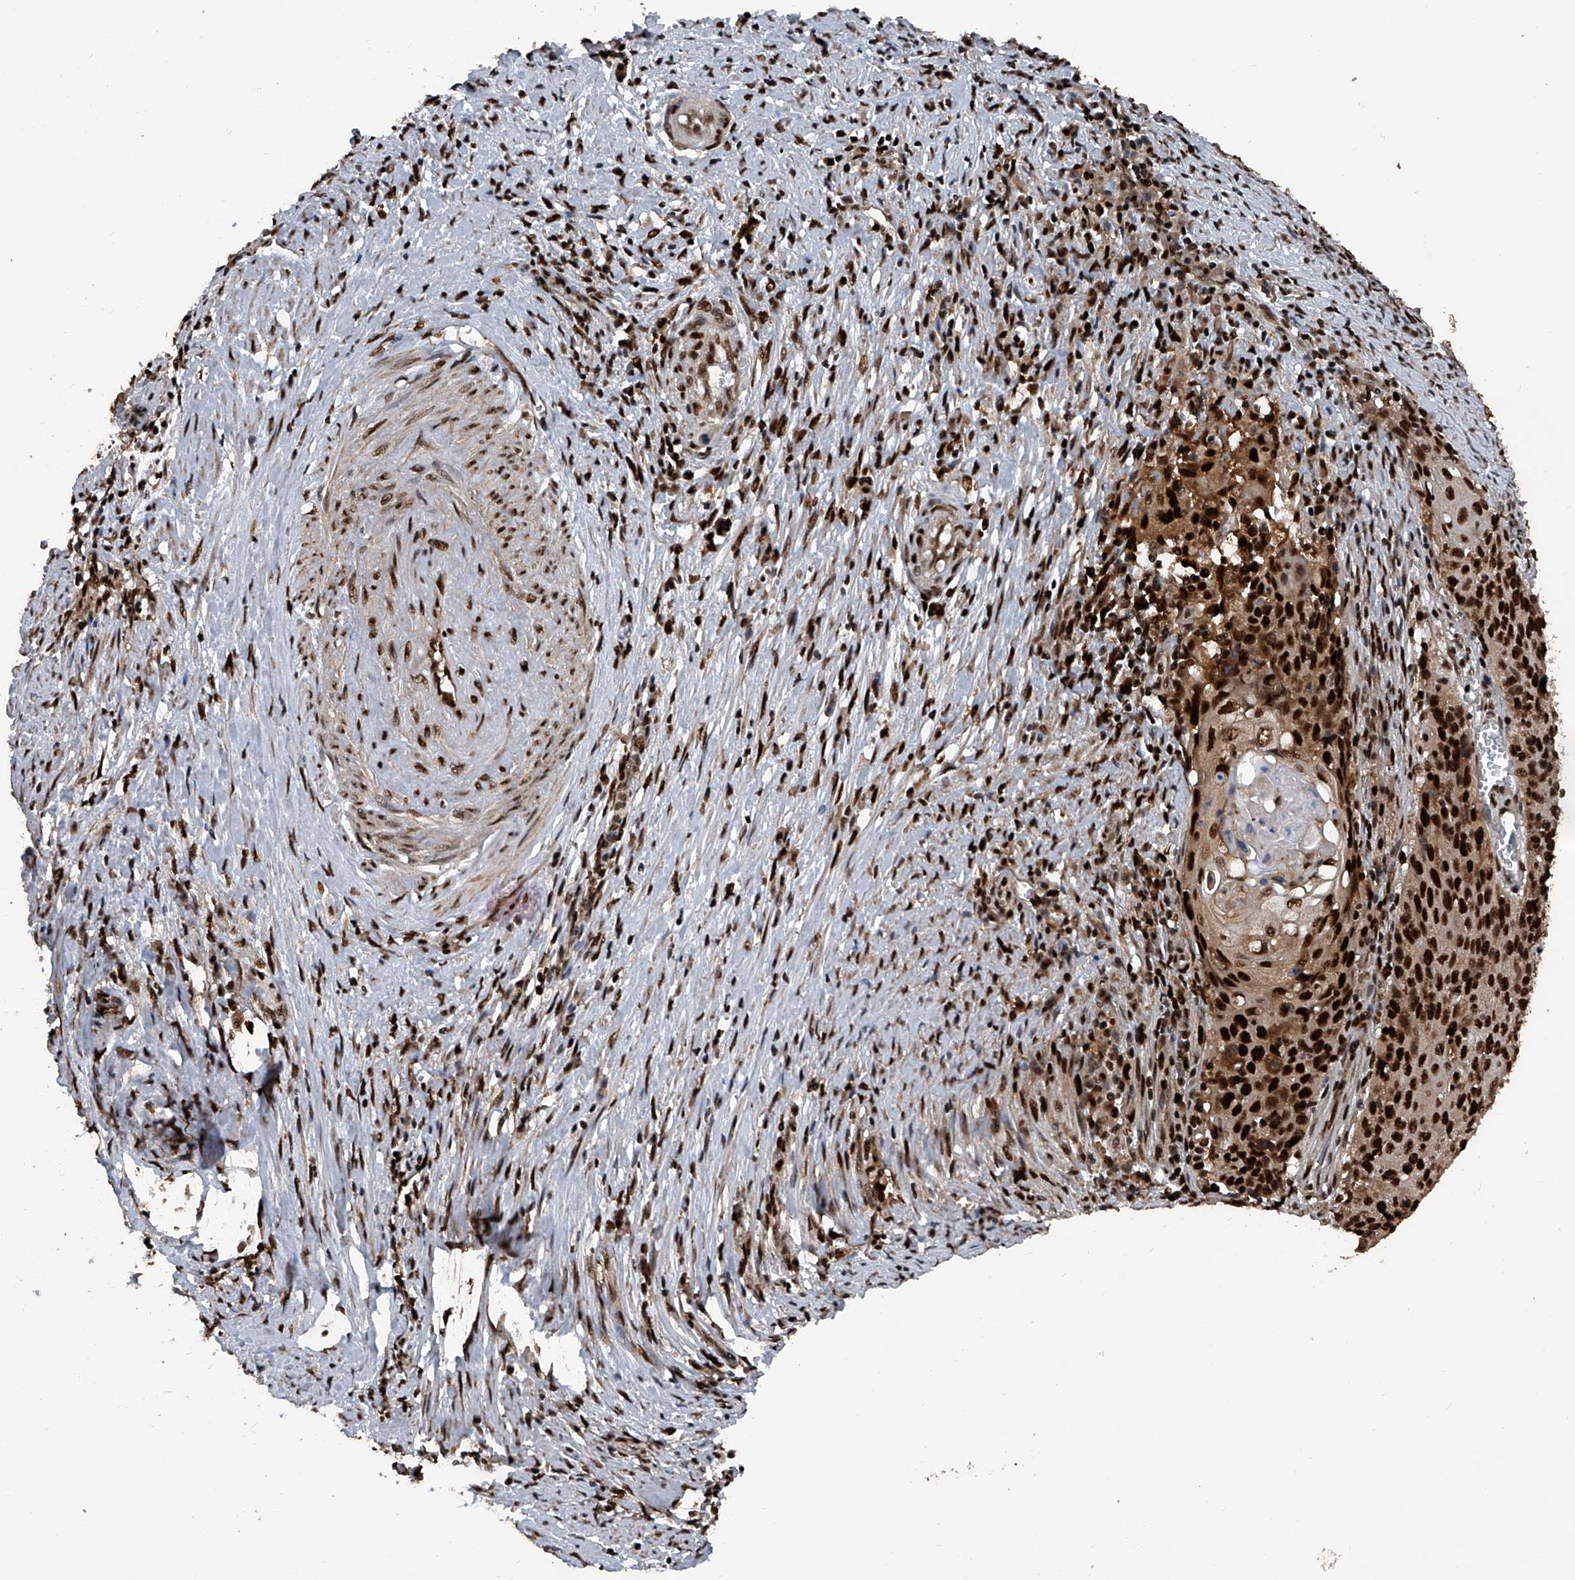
{"staining": {"intensity": "strong", "quantity": ">75%", "location": "nuclear"}, "tissue": "cervical cancer", "cell_type": "Tumor cells", "image_type": "cancer", "snomed": [{"axis": "morphology", "description": "Squamous cell carcinoma, NOS"}, {"axis": "topography", "description": "Cervix"}], "caption": "The immunohistochemical stain labels strong nuclear positivity in tumor cells of cervical cancer tissue.", "gene": "FKBP5", "patient": {"sex": "female", "age": 39}}